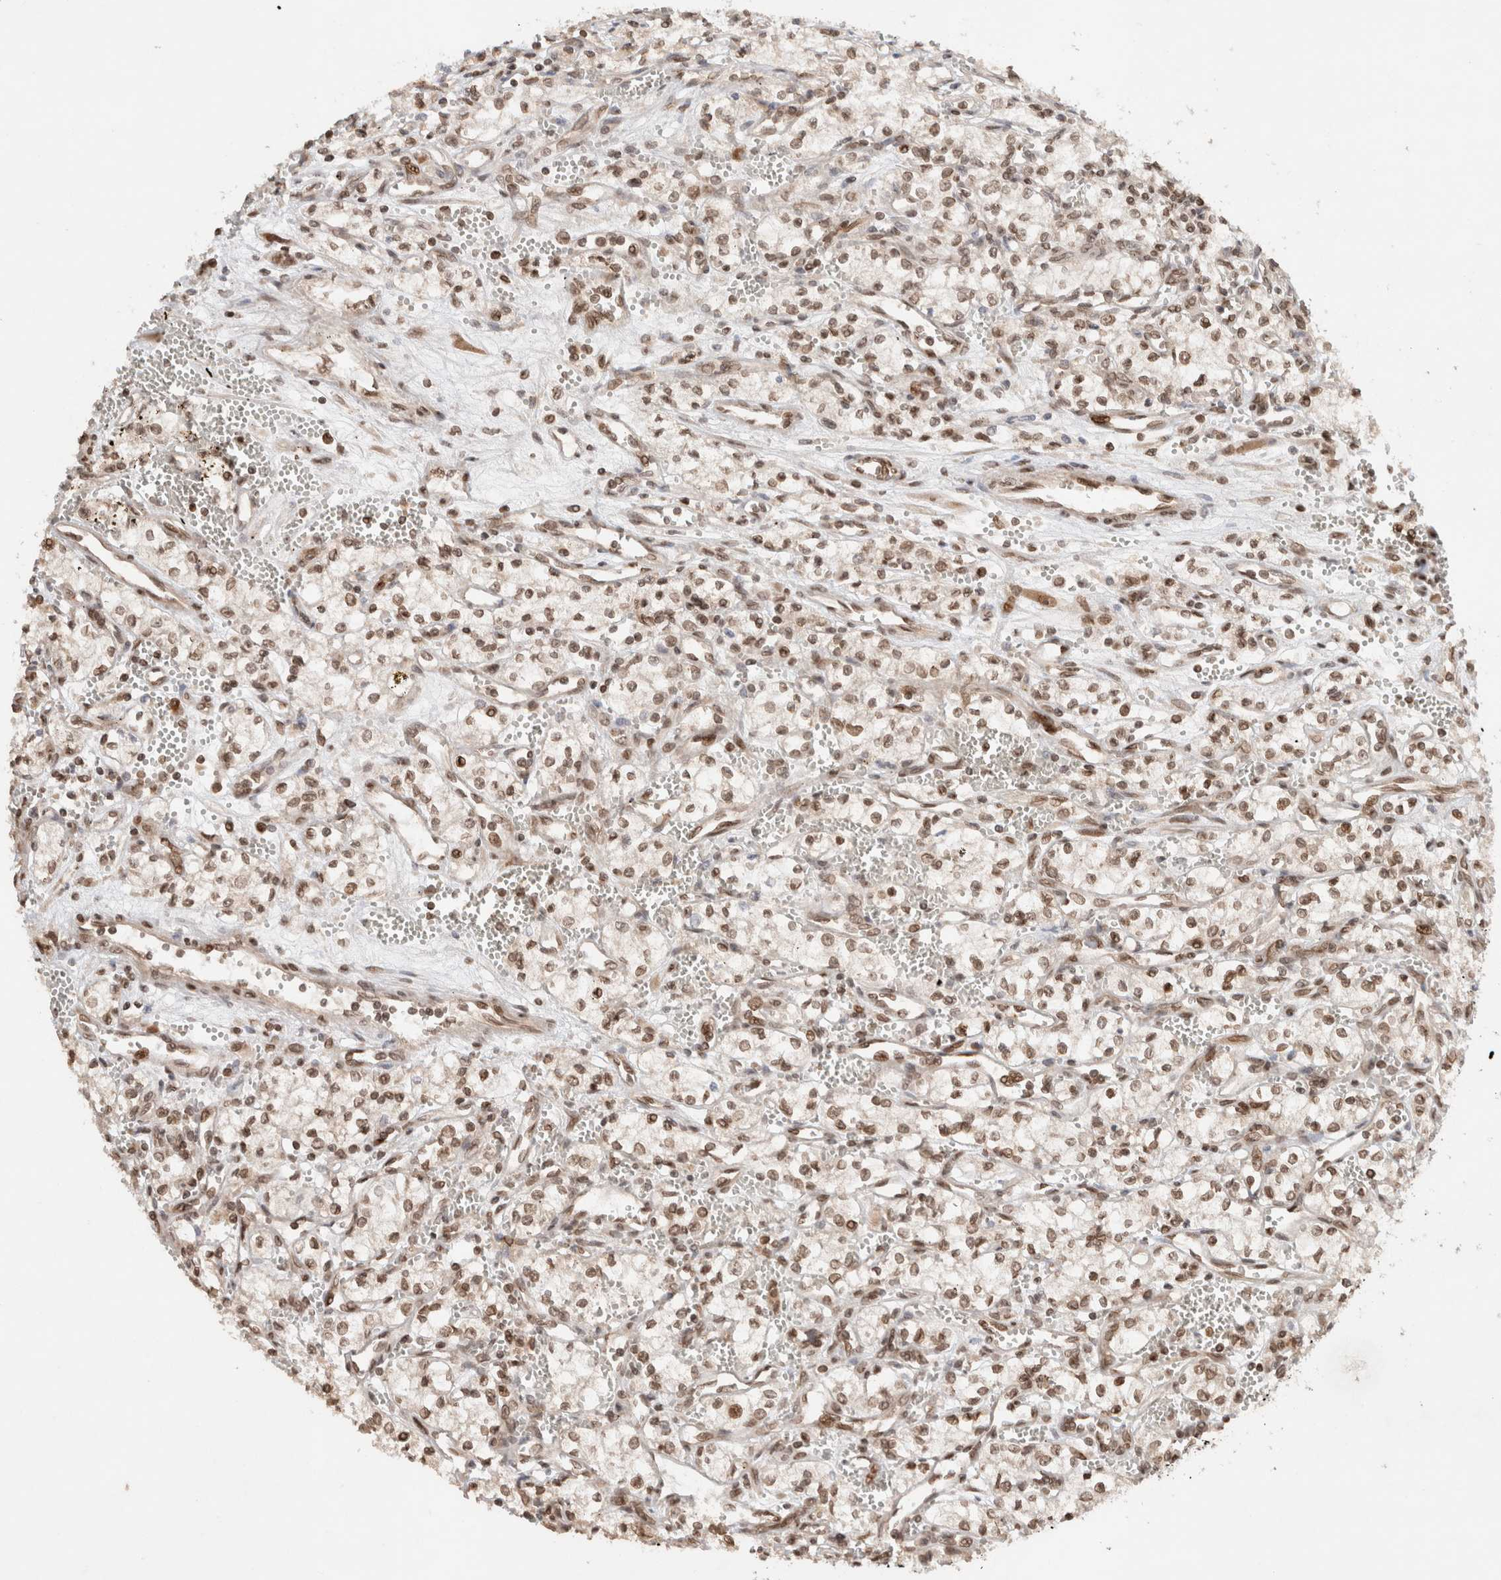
{"staining": {"intensity": "moderate", "quantity": ">75%", "location": "nuclear"}, "tissue": "renal cancer", "cell_type": "Tumor cells", "image_type": "cancer", "snomed": [{"axis": "morphology", "description": "Adenocarcinoma, NOS"}, {"axis": "topography", "description": "Kidney"}], "caption": "Immunohistochemical staining of human renal cancer exhibits medium levels of moderate nuclear protein expression in approximately >75% of tumor cells. The protein is shown in brown color, while the nuclei are stained blue.", "gene": "TPR", "patient": {"sex": "male", "age": 59}}